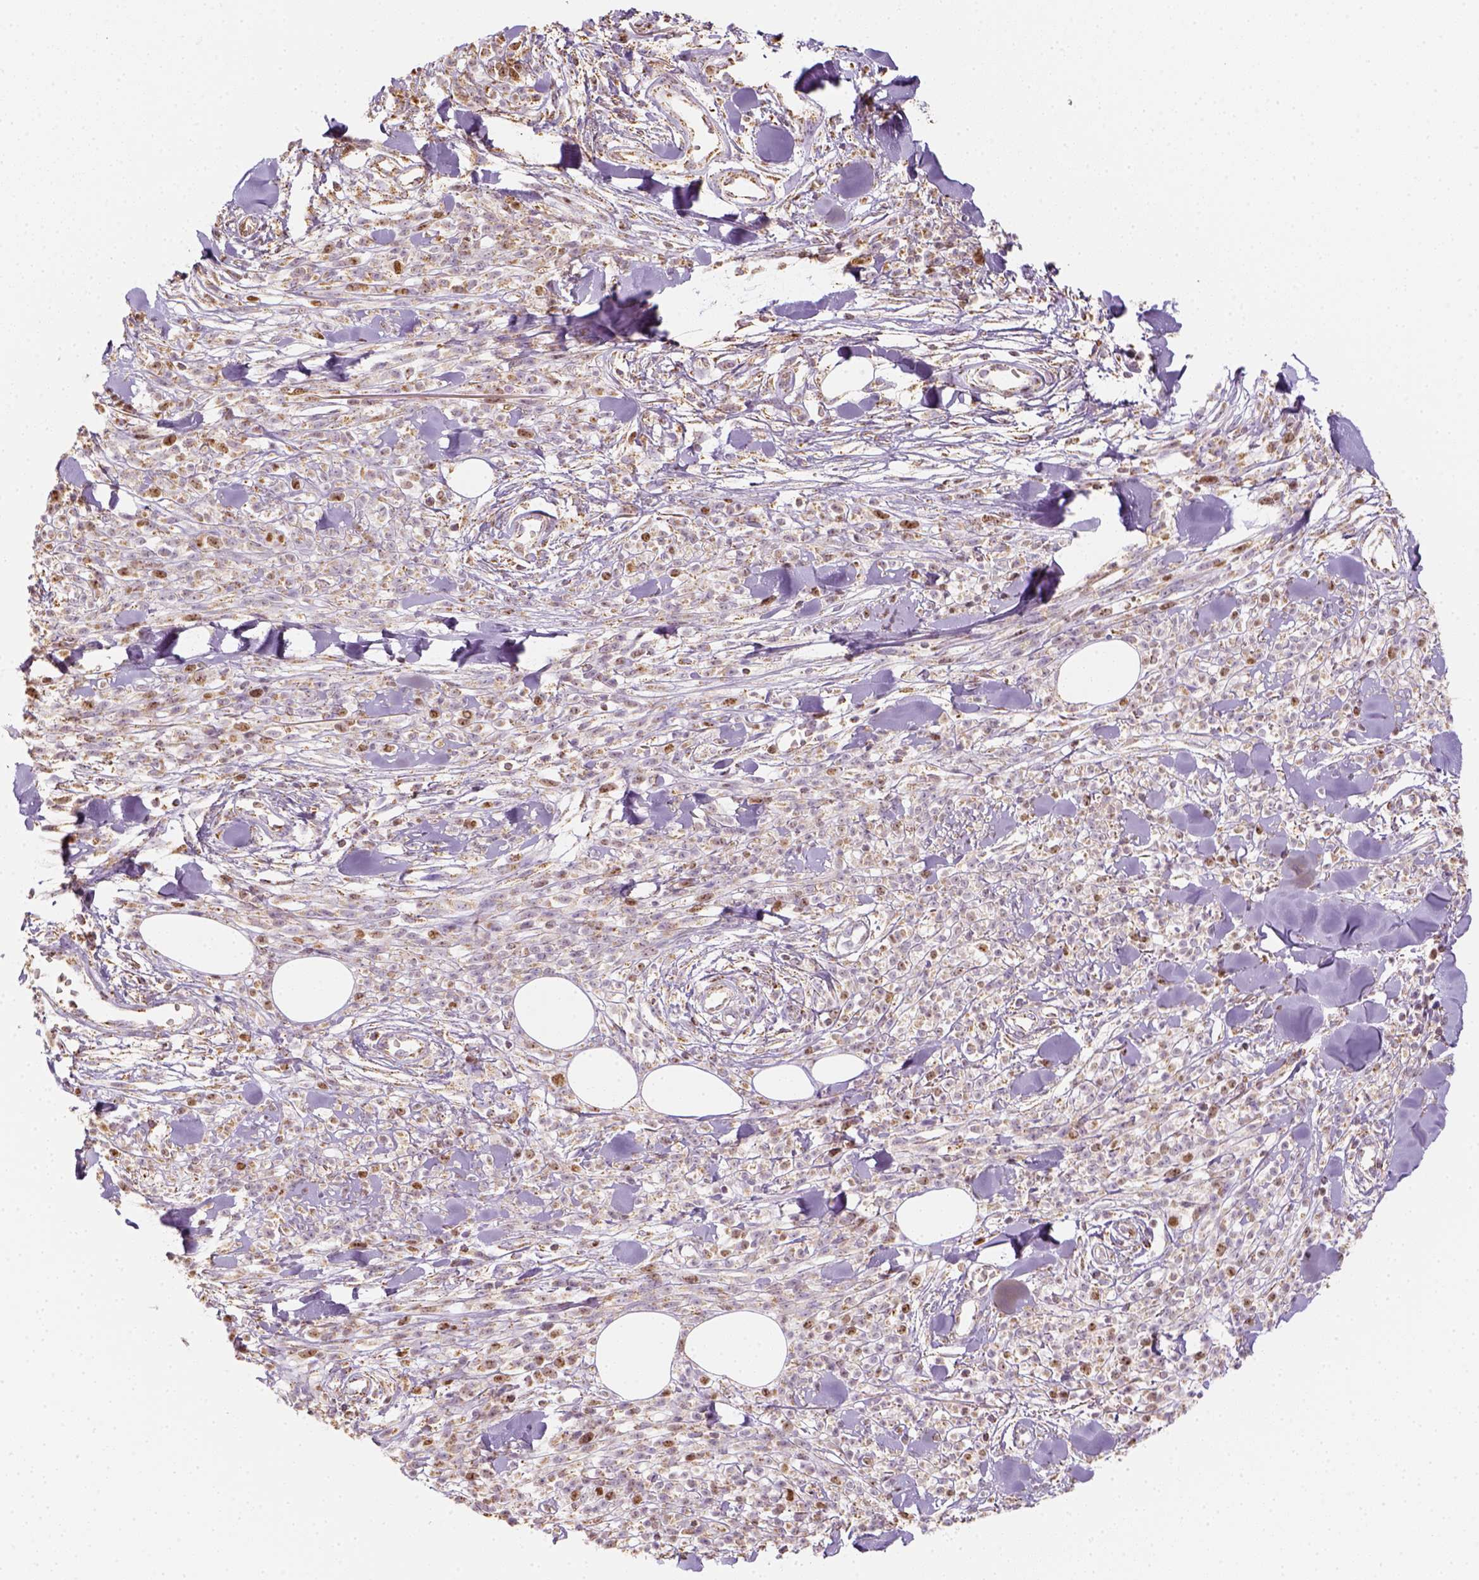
{"staining": {"intensity": "weak", "quantity": ">75%", "location": "cytoplasmic/membranous"}, "tissue": "melanoma", "cell_type": "Tumor cells", "image_type": "cancer", "snomed": [{"axis": "morphology", "description": "Malignant melanoma, NOS"}, {"axis": "topography", "description": "Skin"}, {"axis": "topography", "description": "Skin of trunk"}], "caption": "Protein staining demonstrates weak cytoplasmic/membranous staining in about >75% of tumor cells in melanoma.", "gene": "LCA5", "patient": {"sex": "male", "age": 74}}